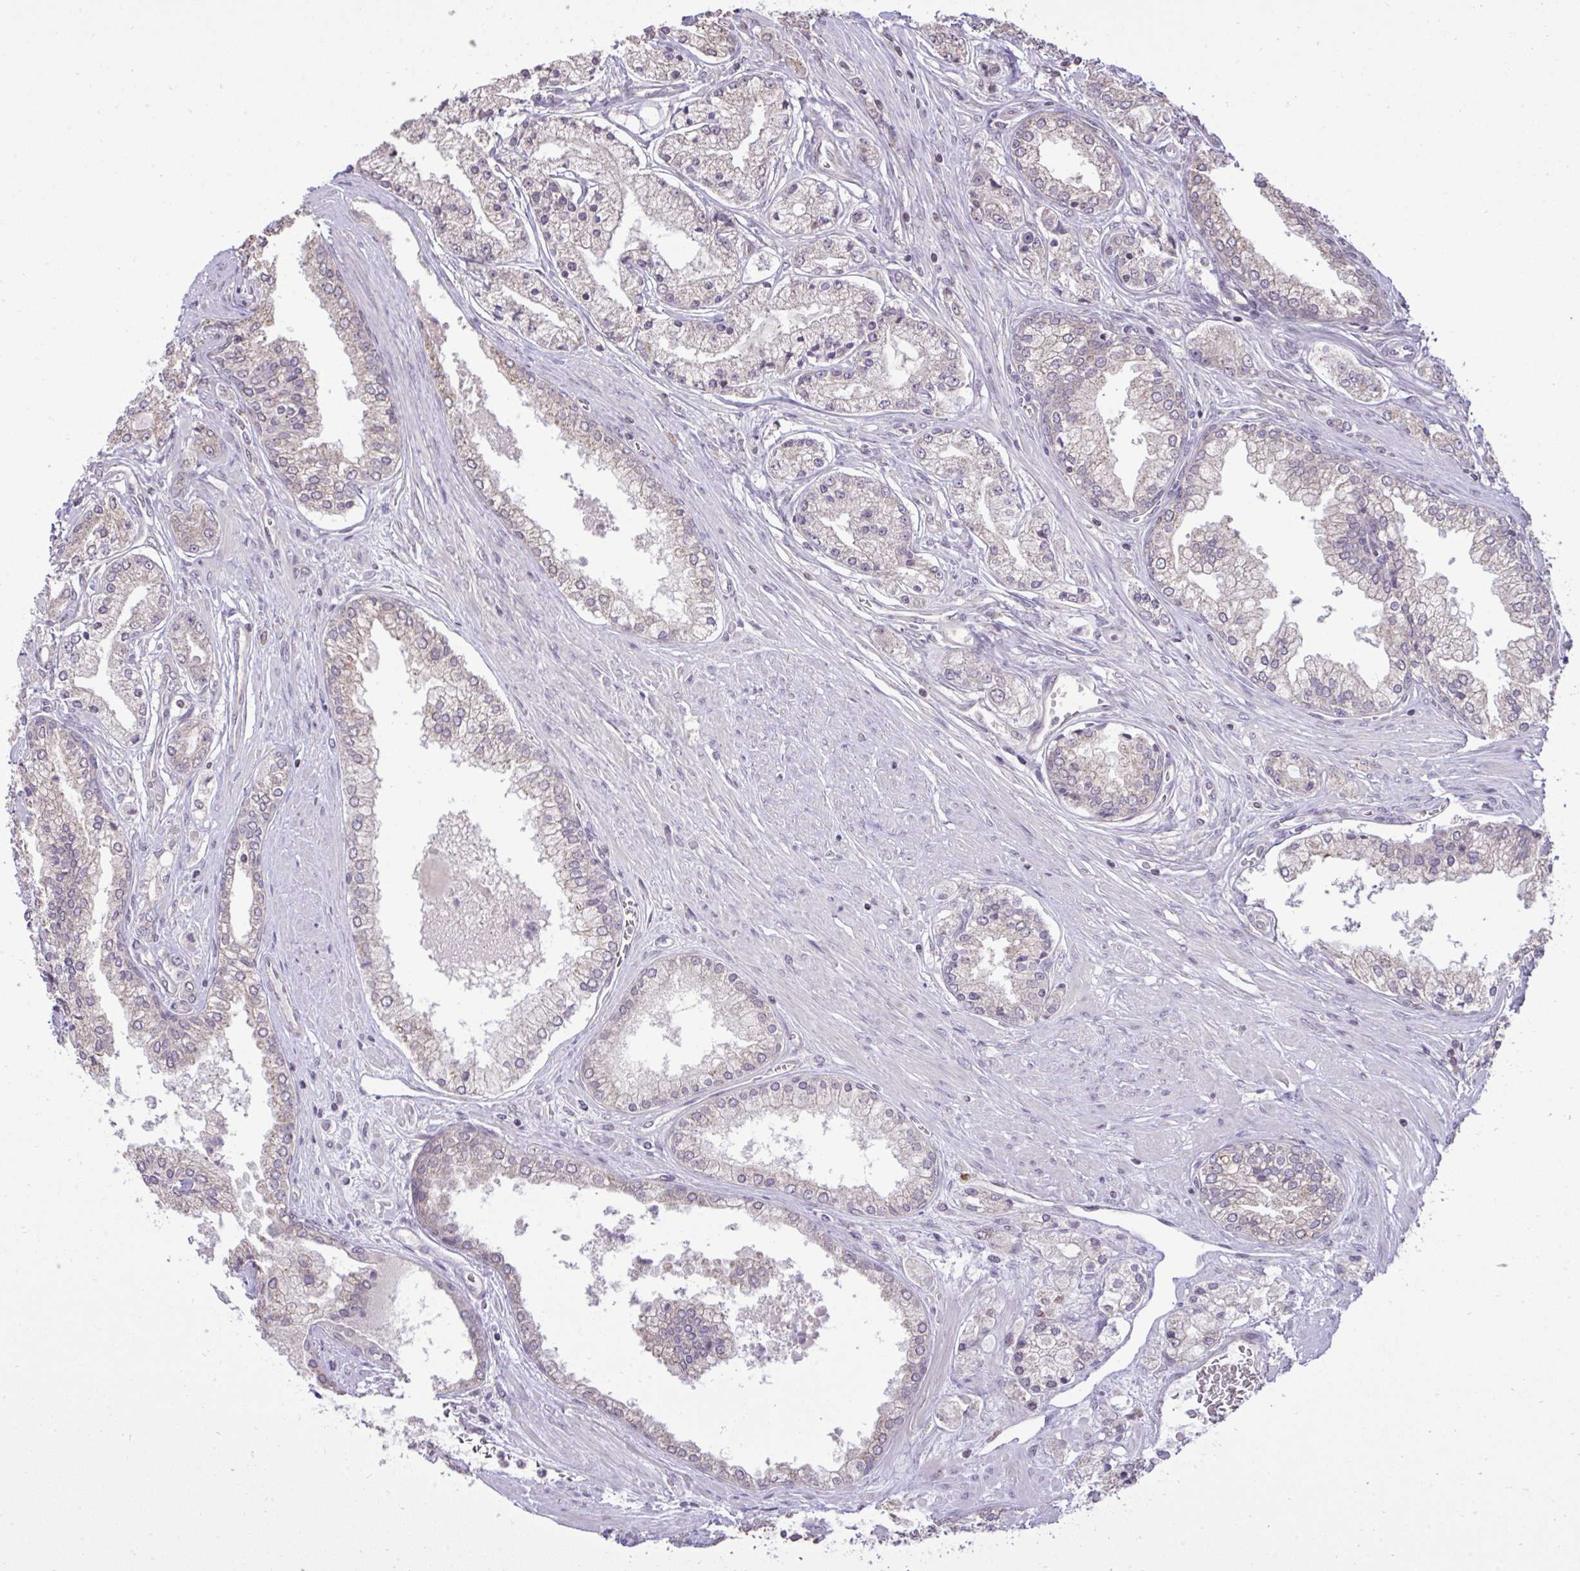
{"staining": {"intensity": "negative", "quantity": "none", "location": "none"}, "tissue": "prostate cancer", "cell_type": "Tumor cells", "image_type": "cancer", "snomed": [{"axis": "morphology", "description": "Adenocarcinoma, High grade"}, {"axis": "topography", "description": "Prostate"}], "caption": "Tumor cells are negative for protein expression in human prostate adenocarcinoma (high-grade).", "gene": "CYP20A1", "patient": {"sex": "male", "age": 66}}